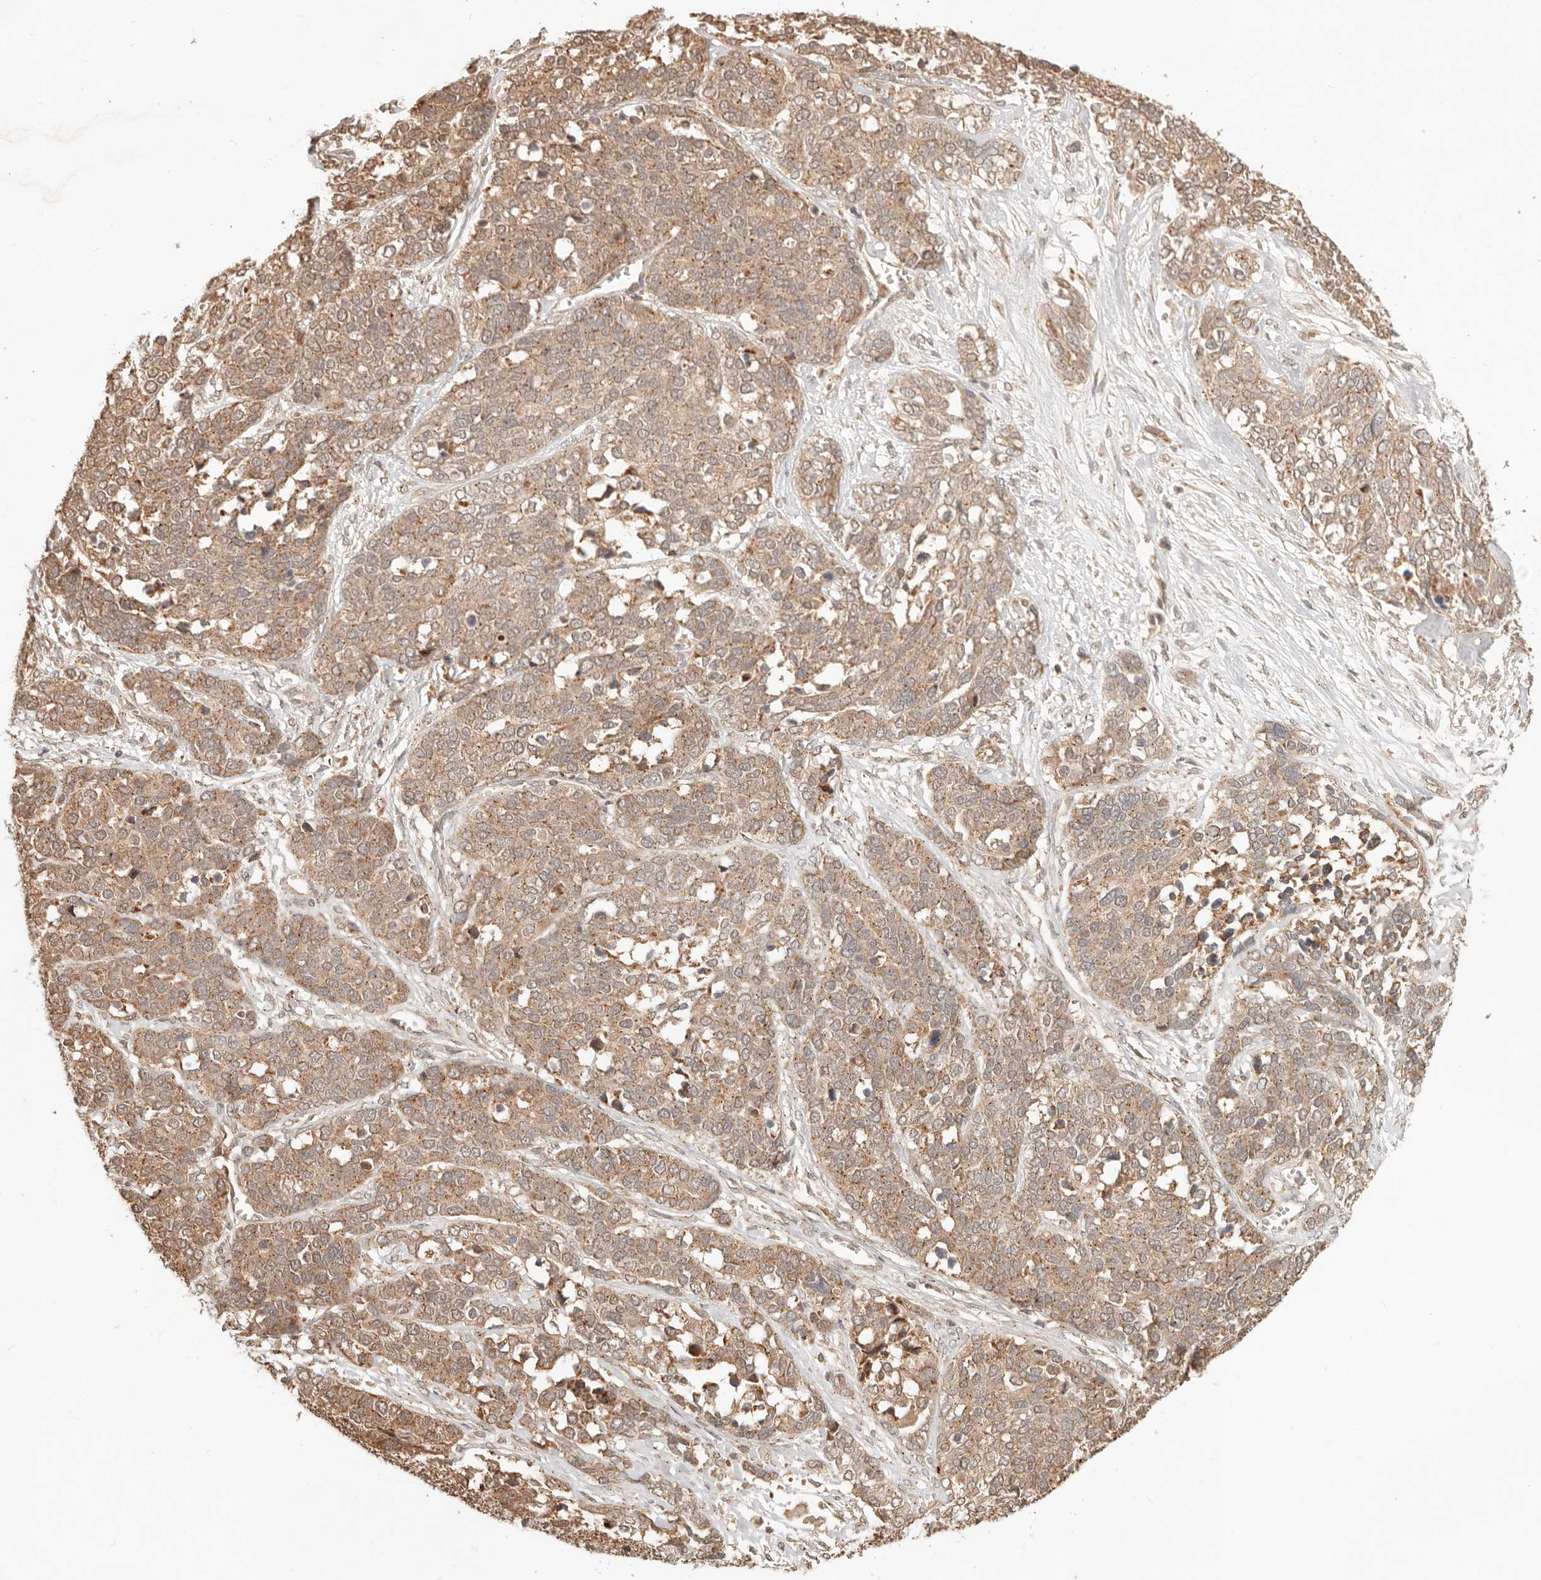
{"staining": {"intensity": "moderate", "quantity": ">75%", "location": "cytoplasmic/membranous"}, "tissue": "ovarian cancer", "cell_type": "Tumor cells", "image_type": "cancer", "snomed": [{"axis": "morphology", "description": "Cystadenocarcinoma, serous, NOS"}, {"axis": "topography", "description": "Ovary"}], "caption": "IHC micrograph of human ovarian cancer stained for a protein (brown), which reveals medium levels of moderate cytoplasmic/membranous positivity in about >75% of tumor cells.", "gene": "LMO4", "patient": {"sex": "female", "age": 44}}